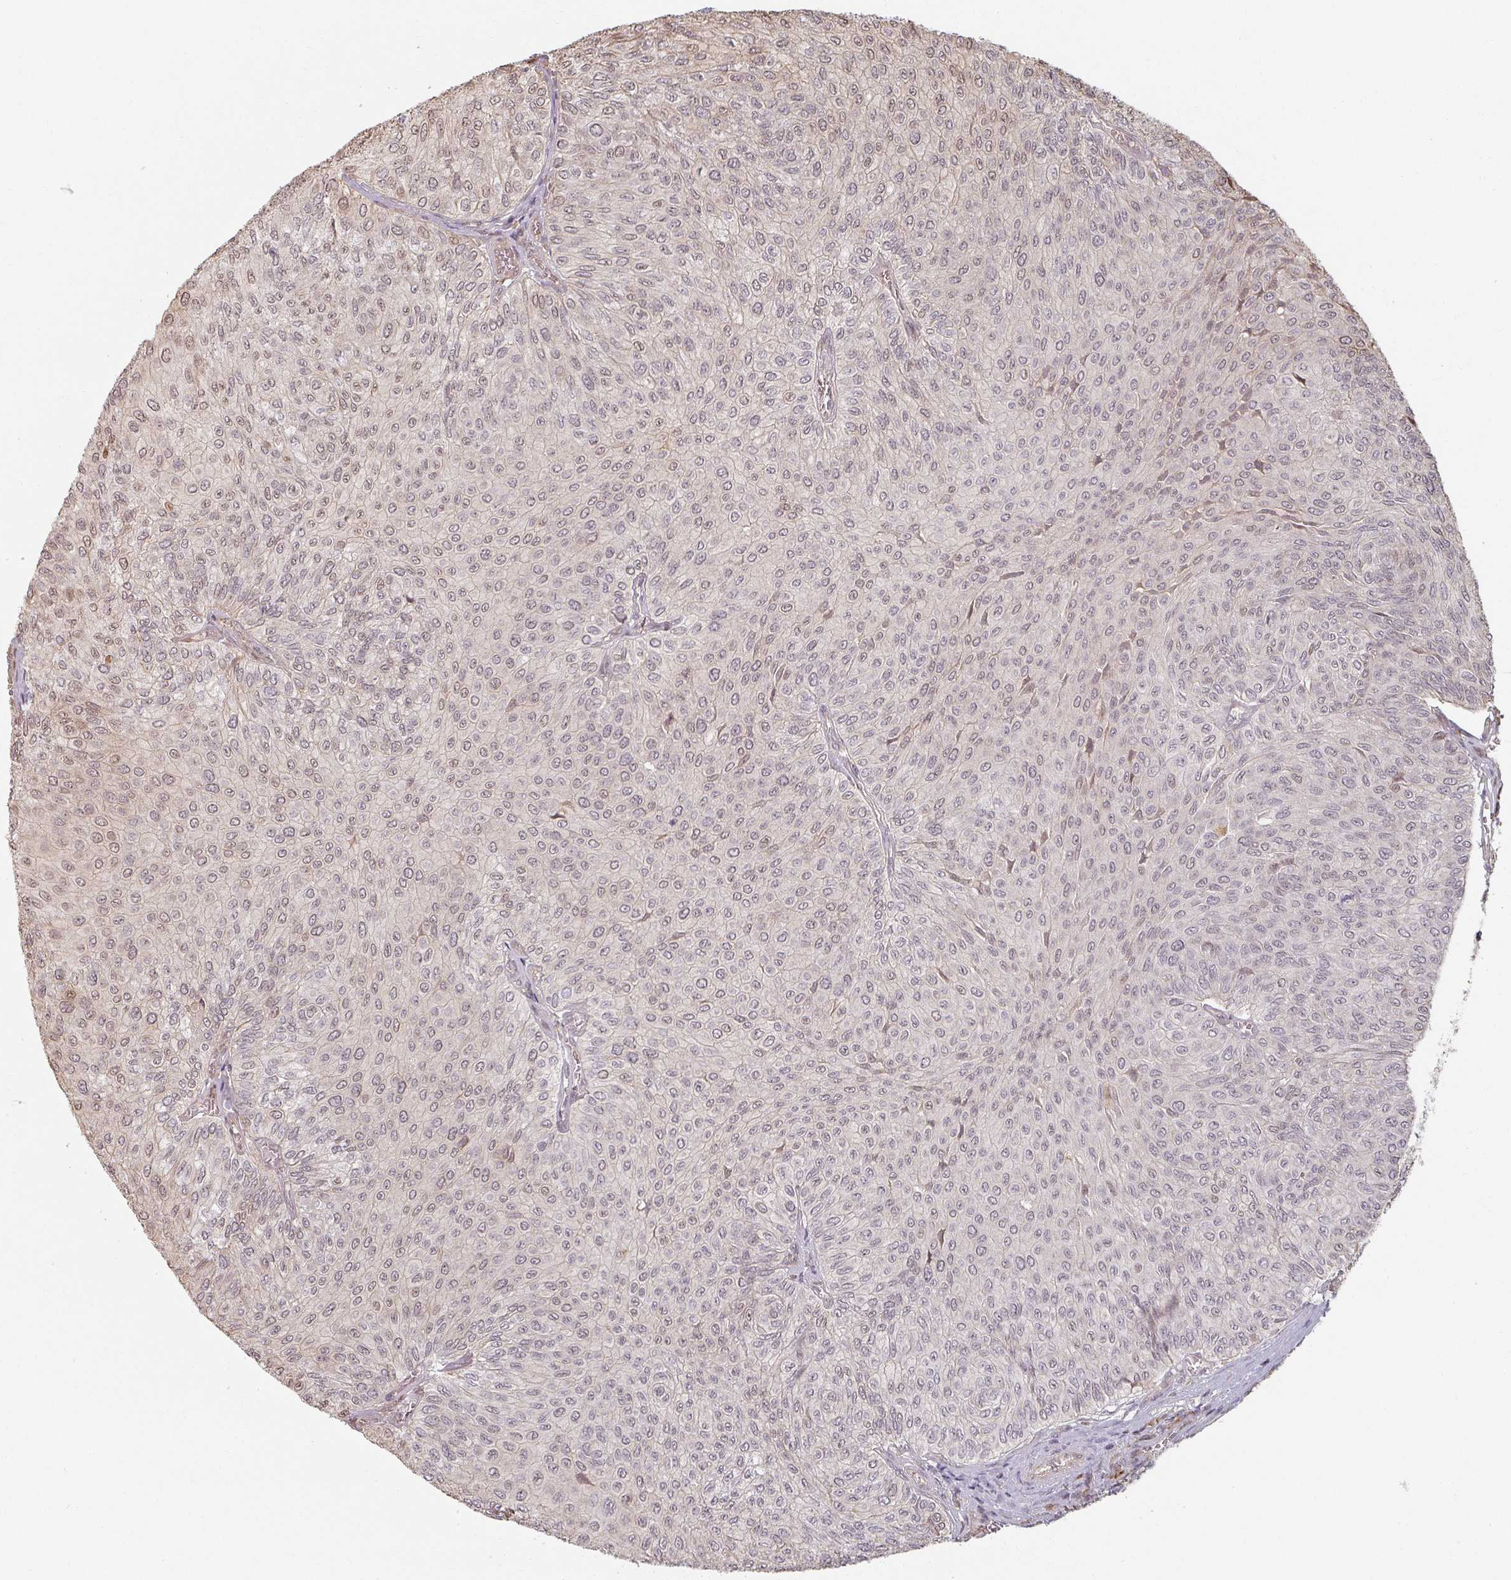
{"staining": {"intensity": "weak", "quantity": "<25%", "location": "nuclear"}, "tissue": "urothelial cancer", "cell_type": "Tumor cells", "image_type": "cancer", "snomed": [{"axis": "morphology", "description": "Urothelial carcinoma, NOS"}, {"axis": "topography", "description": "Urinary bladder"}], "caption": "Transitional cell carcinoma was stained to show a protein in brown. There is no significant positivity in tumor cells.", "gene": "MED19", "patient": {"sex": "male", "age": 59}}